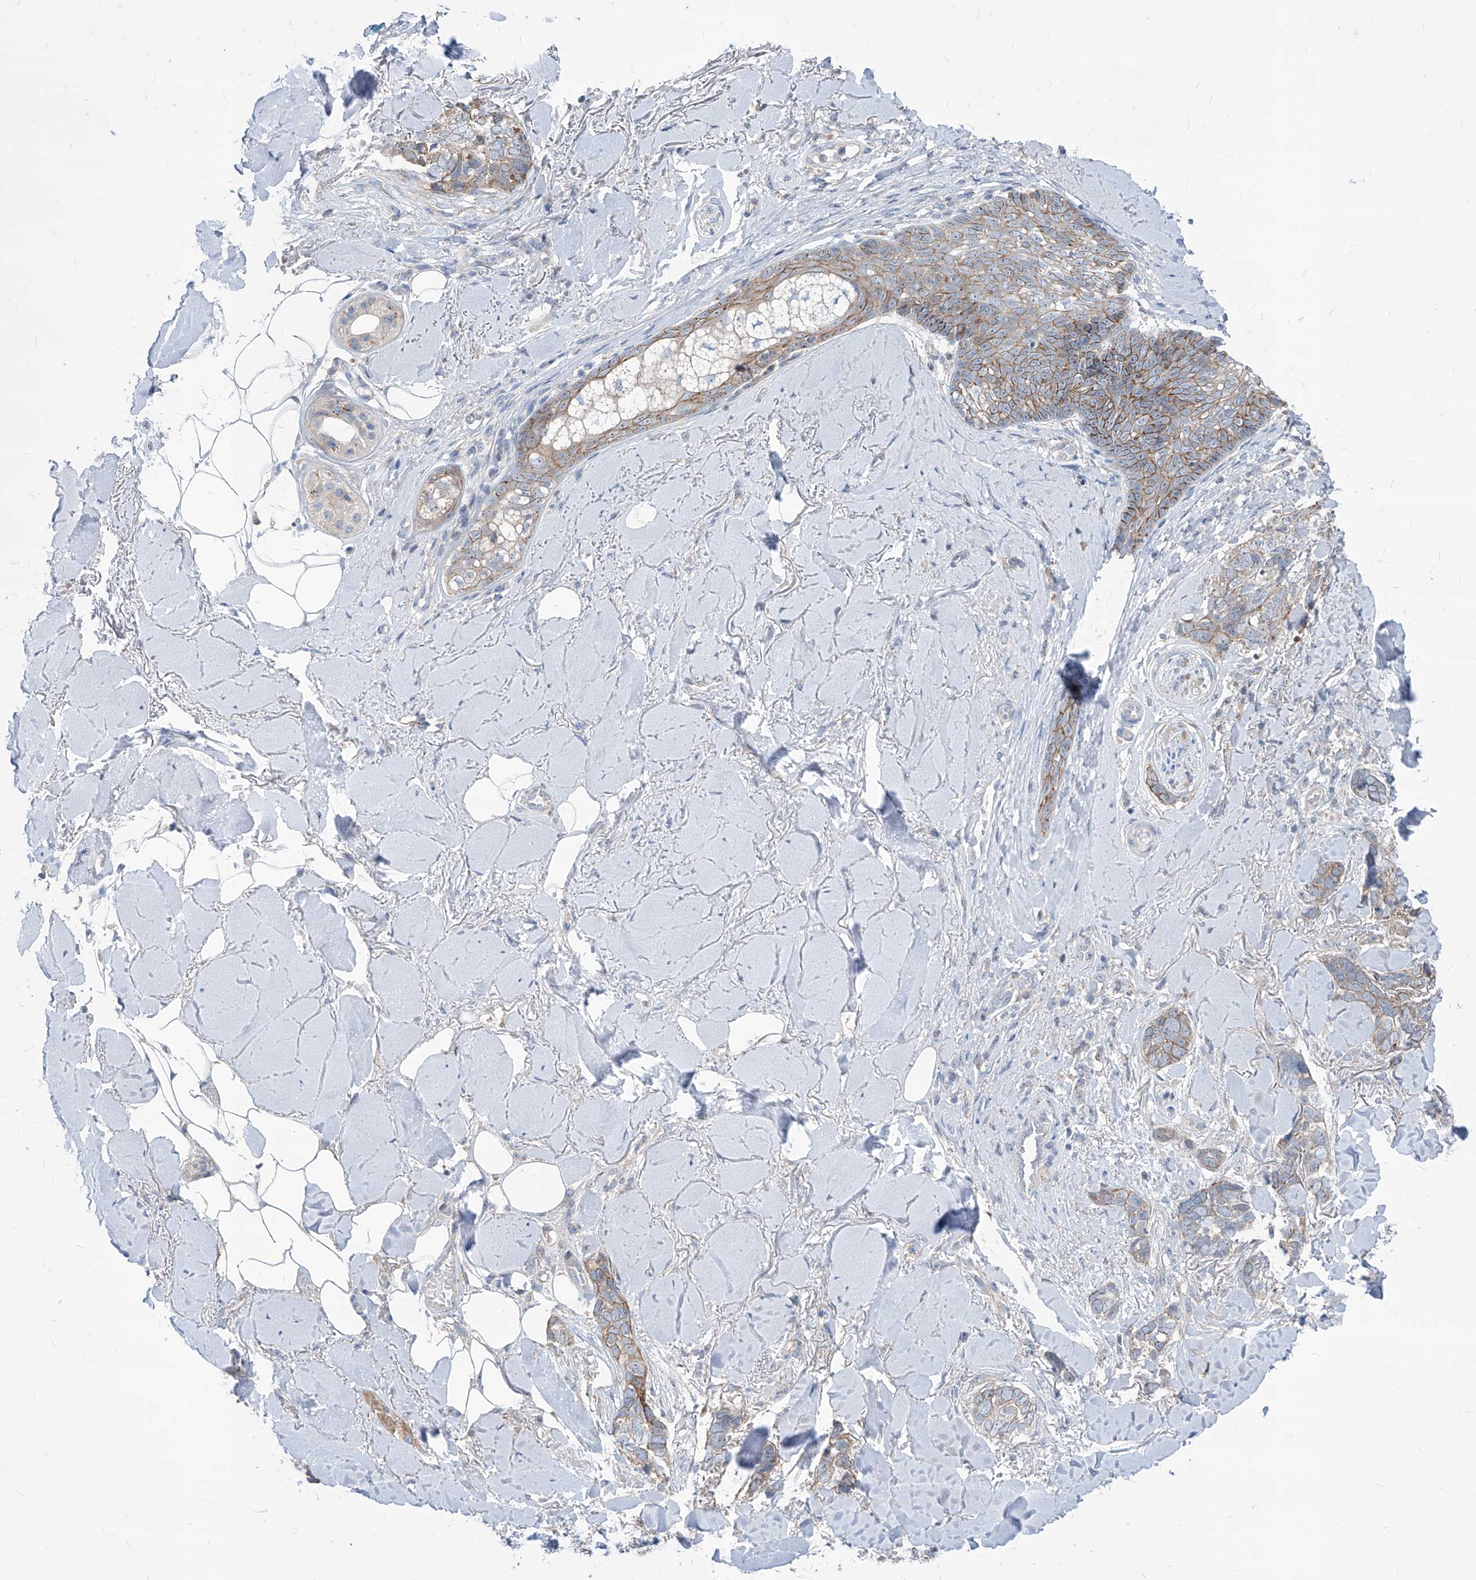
{"staining": {"intensity": "weak", "quantity": ">75%", "location": "cytoplasmic/membranous"}, "tissue": "skin cancer", "cell_type": "Tumor cells", "image_type": "cancer", "snomed": [{"axis": "morphology", "description": "Basal cell carcinoma"}, {"axis": "topography", "description": "Skin"}], "caption": "Immunohistochemical staining of basal cell carcinoma (skin) exhibits low levels of weak cytoplasmic/membranous protein expression in about >75% of tumor cells.", "gene": "AGPS", "patient": {"sex": "female", "age": 82}}